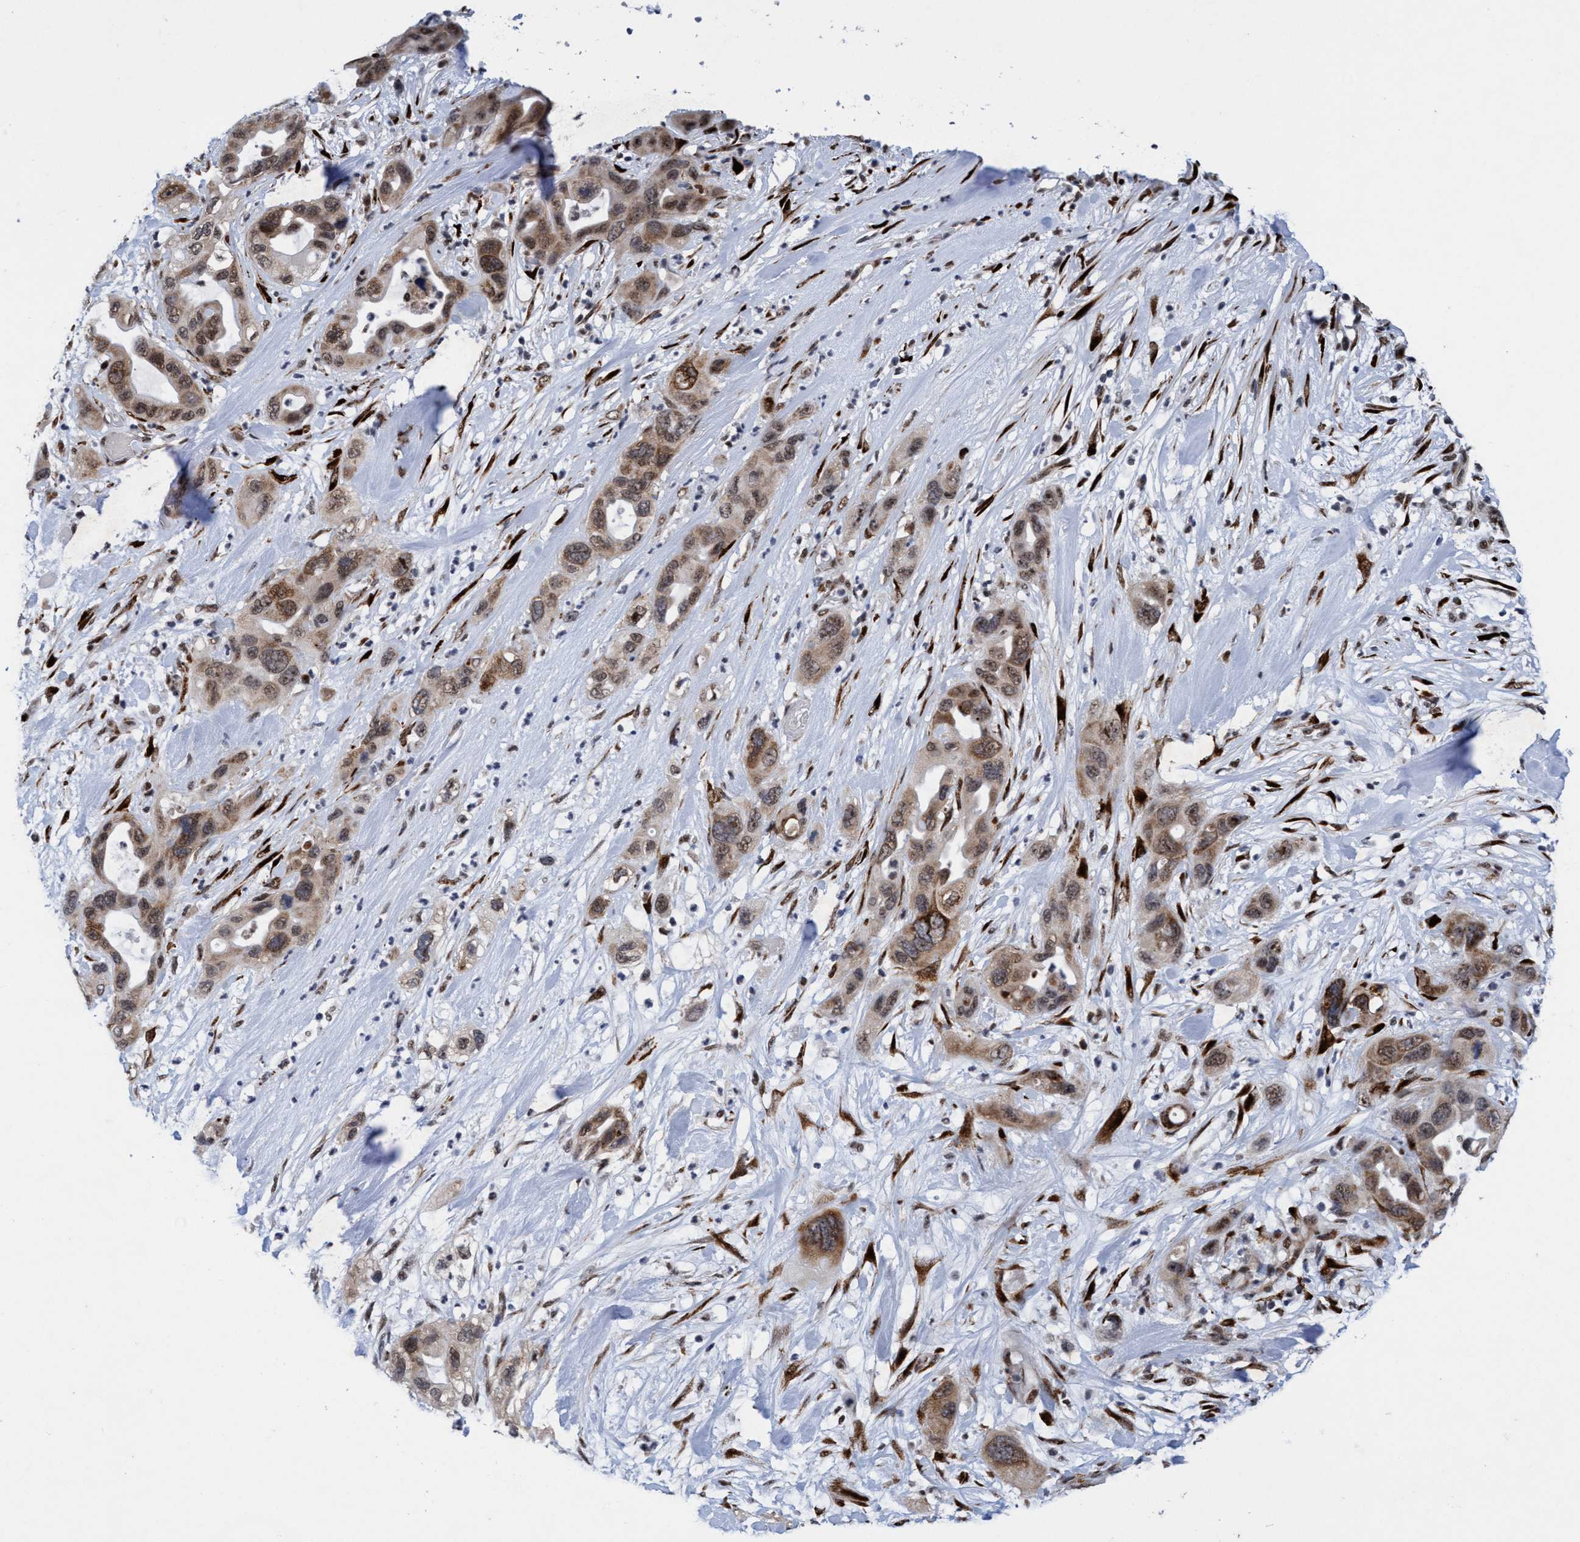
{"staining": {"intensity": "moderate", "quantity": ">75%", "location": "cytoplasmic/membranous,nuclear"}, "tissue": "pancreatic cancer", "cell_type": "Tumor cells", "image_type": "cancer", "snomed": [{"axis": "morphology", "description": "Adenocarcinoma, NOS"}, {"axis": "topography", "description": "Pancreas"}], "caption": "A high-resolution image shows IHC staining of pancreatic cancer (adenocarcinoma), which displays moderate cytoplasmic/membranous and nuclear positivity in approximately >75% of tumor cells.", "gene": "GLT6D1", "patient": {"sex": "female", "age": 71}}